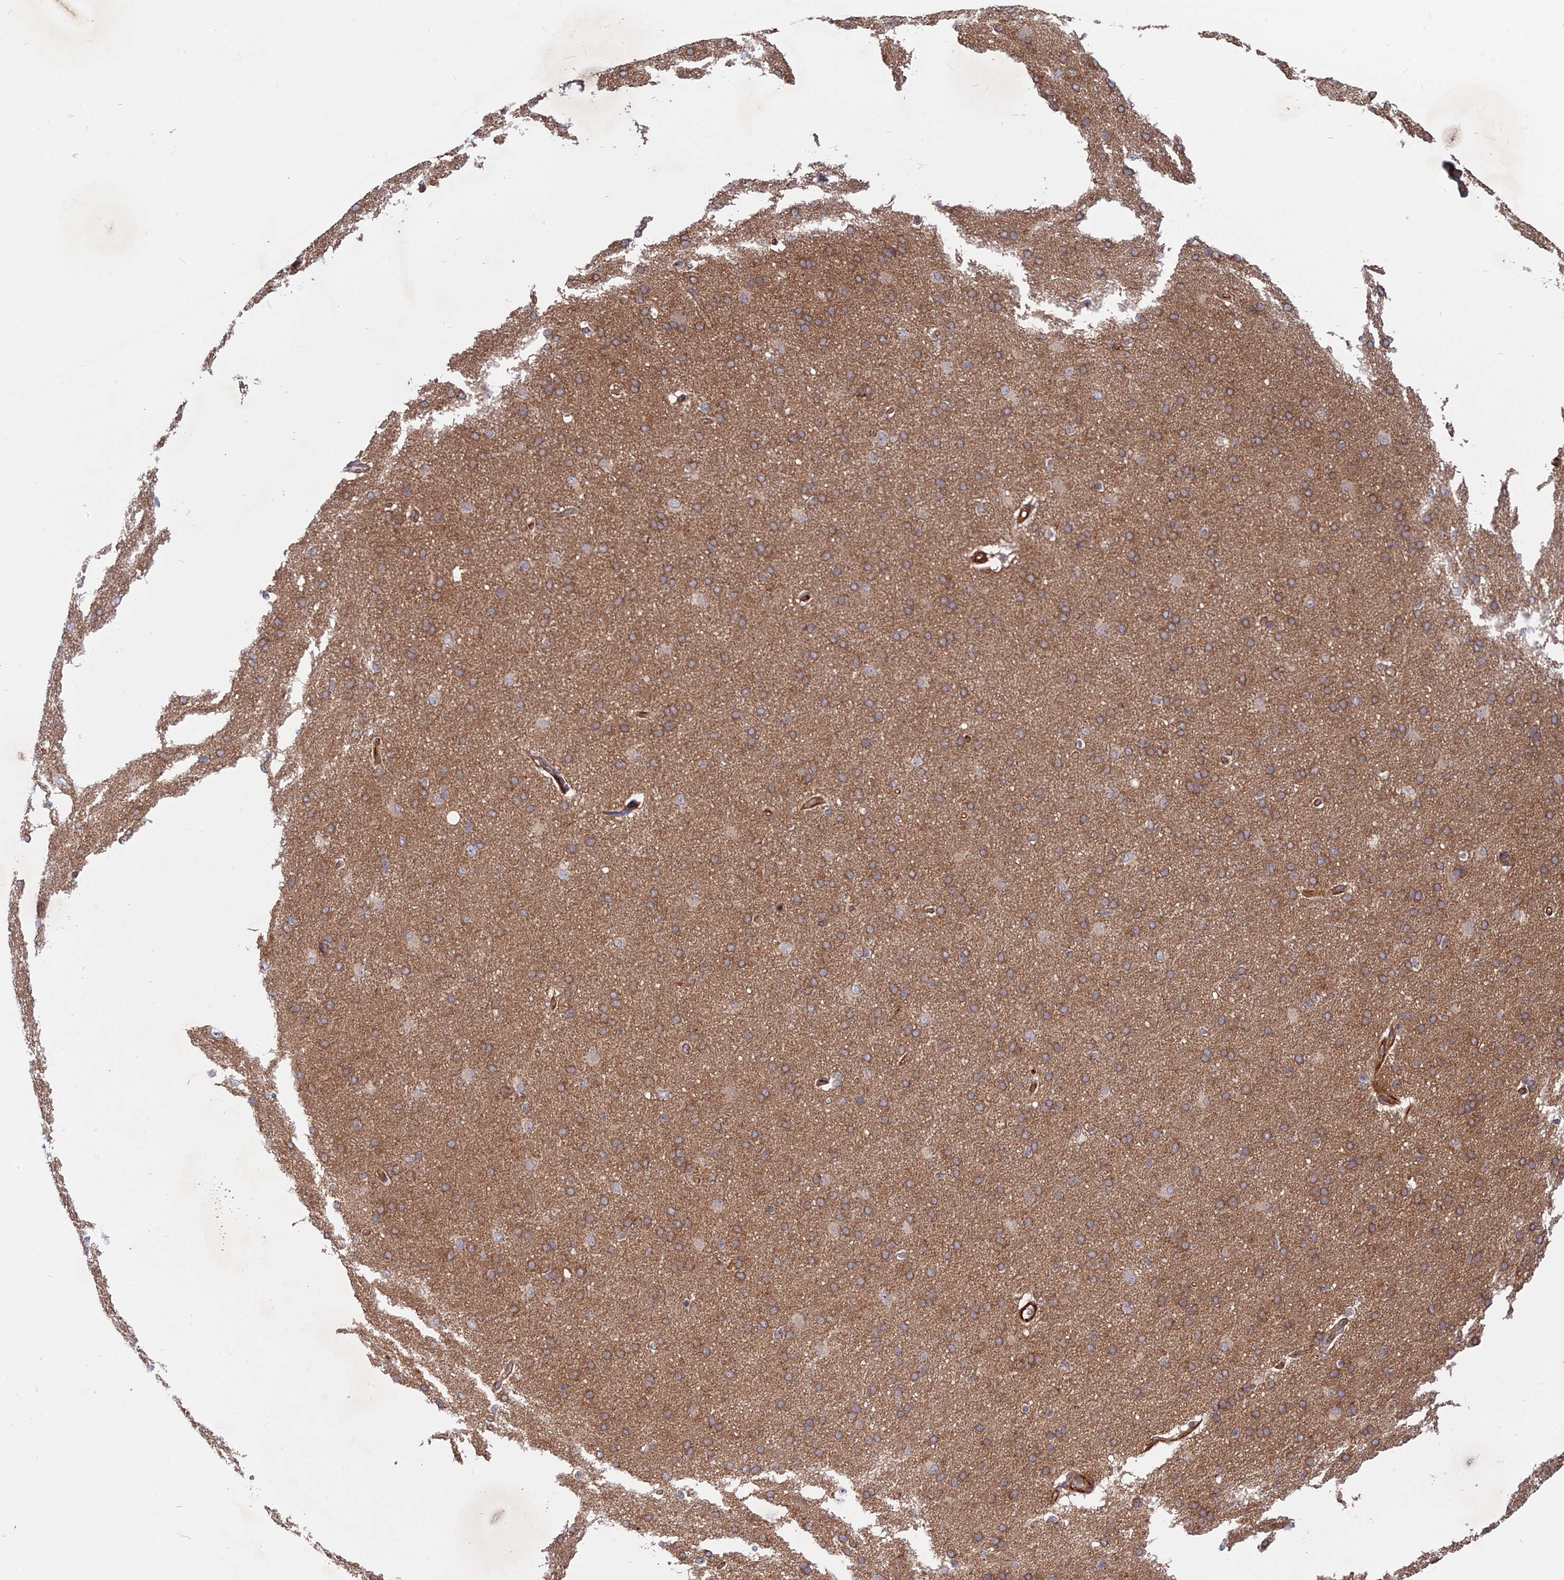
{"staining": {"intensity": "strong", "quantity": ">75%", "location": "cytoplasmic/membranous"}, "tissue": "cerebral cortex", "cell_type": "Endothelial cells", "image_type": "normal", "snomed": [{"axis": "morphology", "description": "Normal tissue, NOS"}, {"axis": "topography", "description": "Cerebral cortex"}], "caption": "Immunohistochemical staining of benign human cerebral cortex shows strong cytoplasmic/membranous protein staining in about >75% of endothelial cells.", "gene": "PHLDB3", "patient": {"sex": "male", "age": 62}}